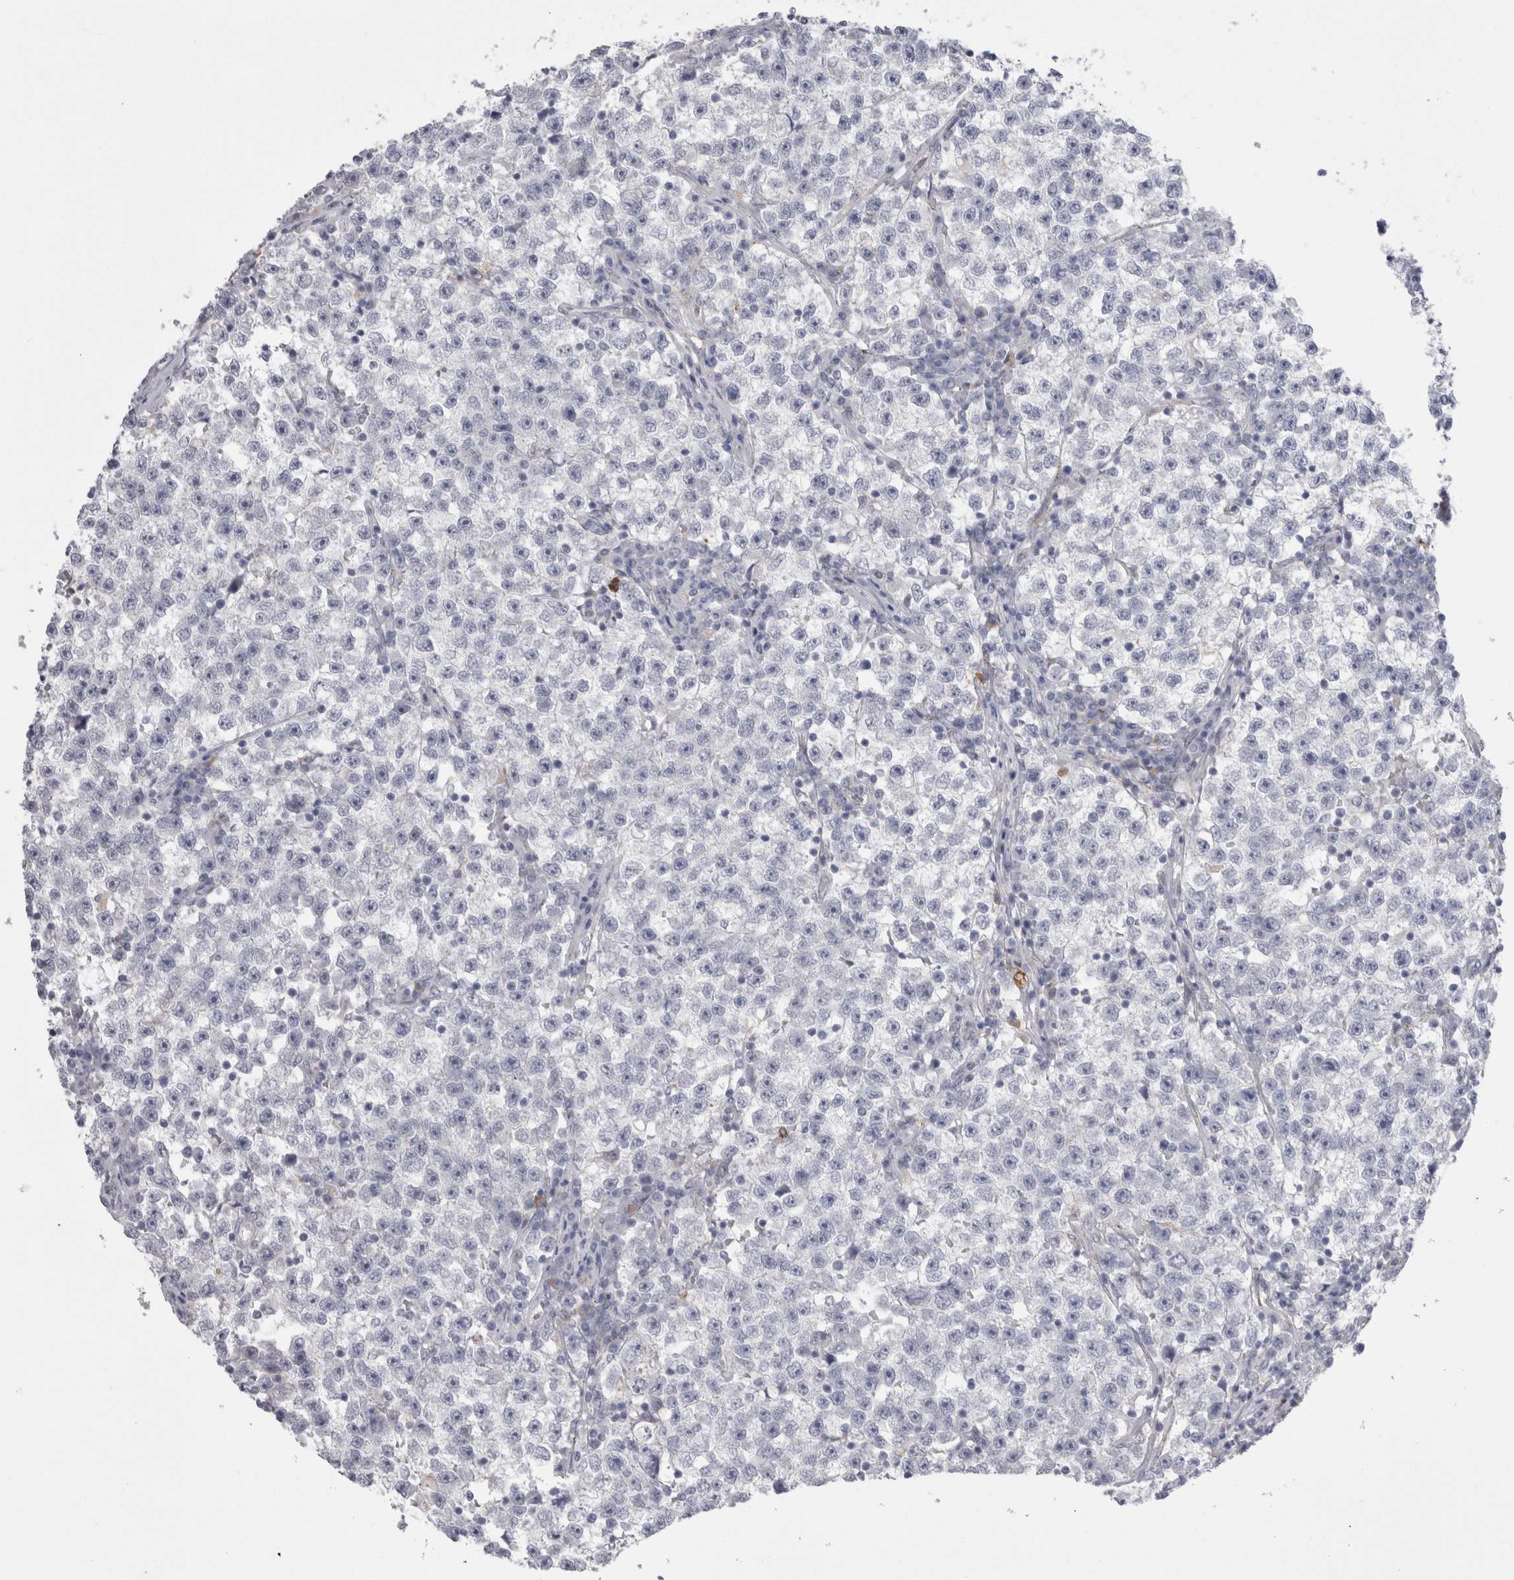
{"staining": {"intensity": "negative", "quantity": "none", "location": "none"}, "tissue": "testis cancer", "cell_type": "Tumor cells", "image_type": "cancer", "snomed": [{"axis": "morphology", "description": "Seminoma, NOS"}, {"axis": "topography", "description": "Testis"}], "caption": "IHC of human testis seminoma reveals no staining in tumor cells.", "gene": "EPDR1", "patient": {"sex": "male", "age": 22}}